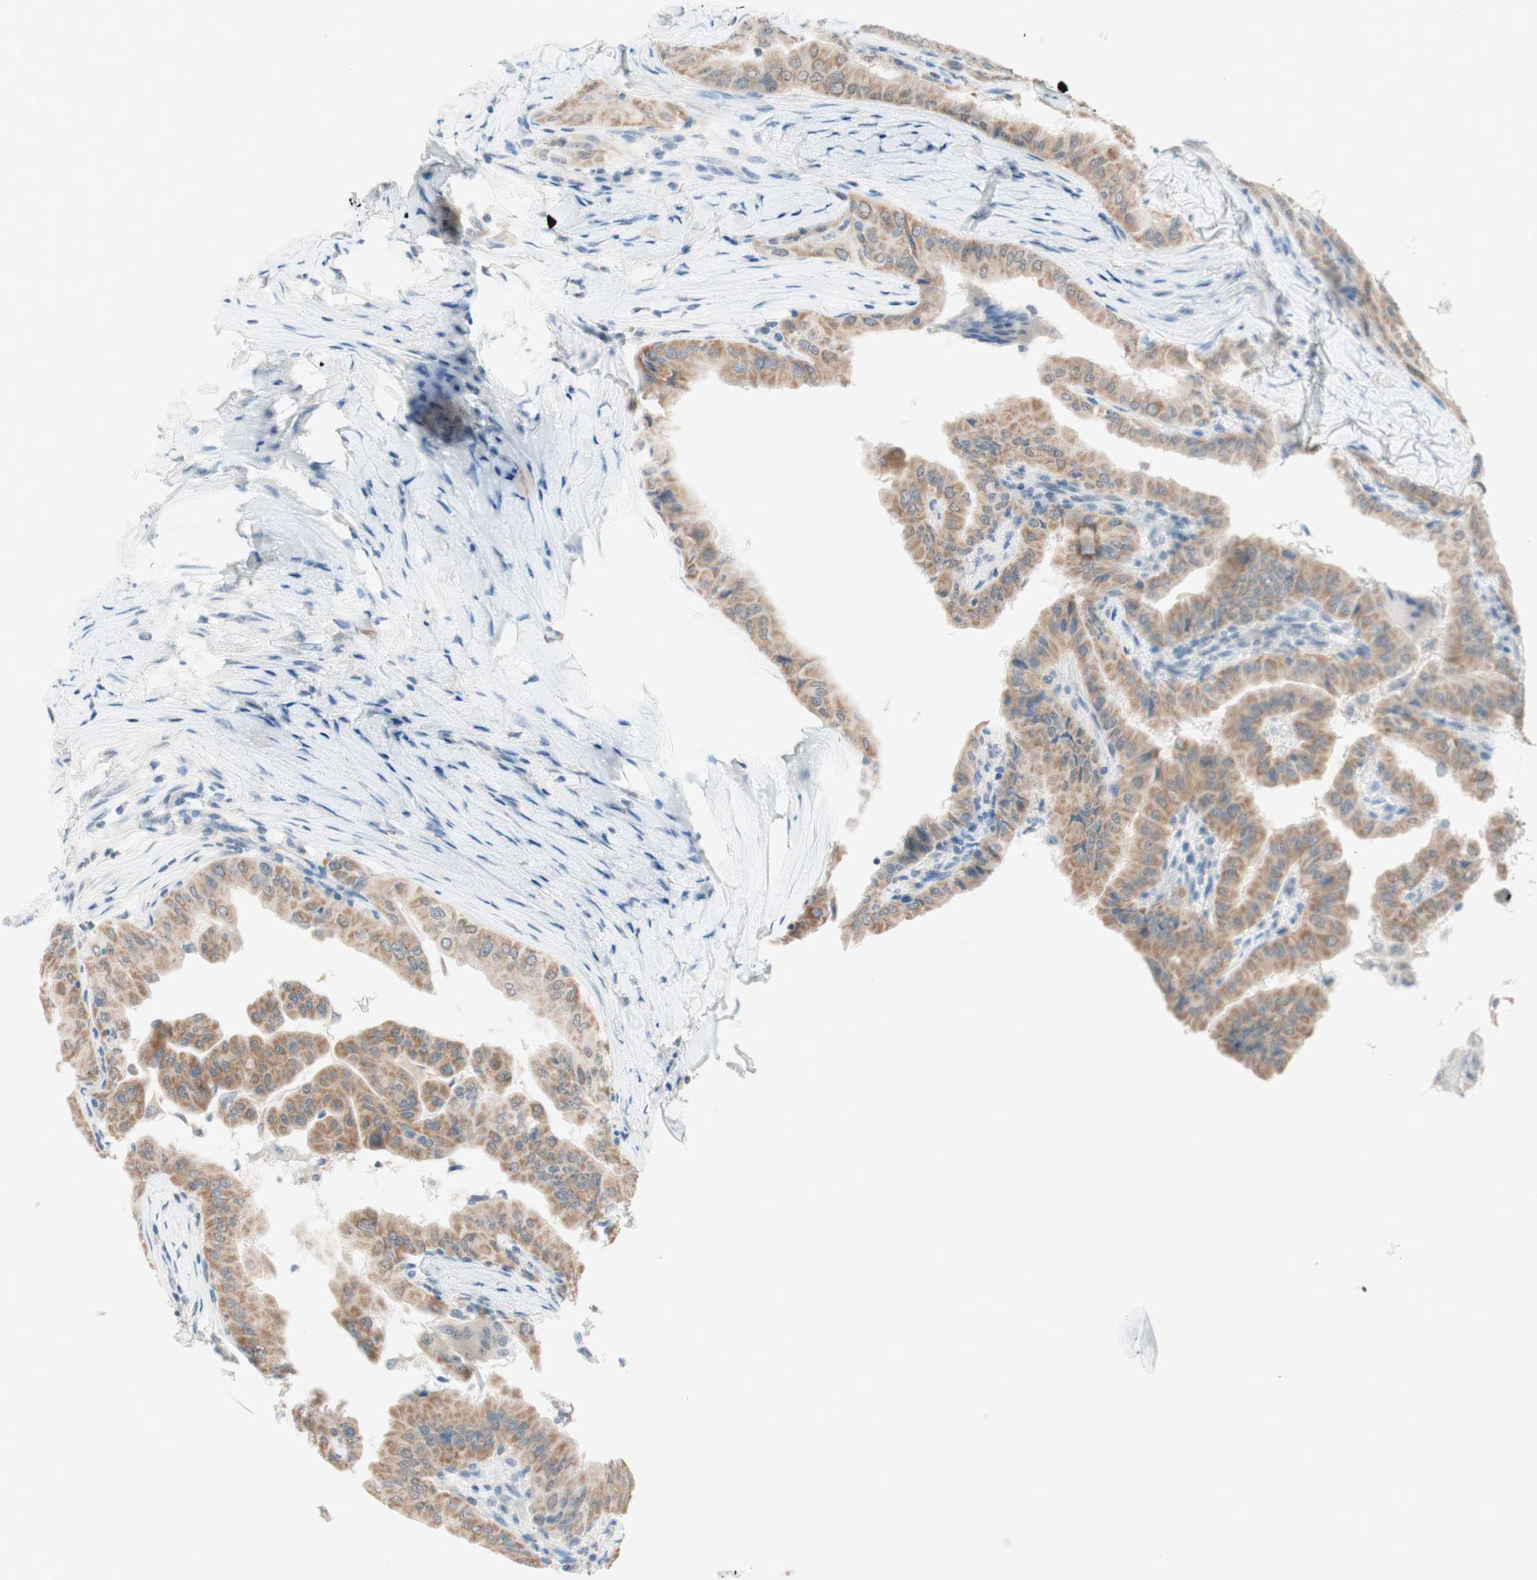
{"staining": {"intensity": "weak", "quantity": ">75%", "location": "cytoplasmic/membranous"}, "tissue": "thyroid cancer", "cell_type": "Tumor cells", "image_type": "cancer", "snomed": [{"axis": "morphology", "description": "Papillary adenocarcinoma, NOS"}, {"axis": "topography", "description": "Thyroid gland"}], "caption": "This micrograph demonstrates IHC staining of papillary adenocarcinoma (thyroid), with low weak cytoplasmic/membranous expression in about >75% of tumor cells.", "gene": "JPH1", "patient": {"sex": "male", "age": 33}}